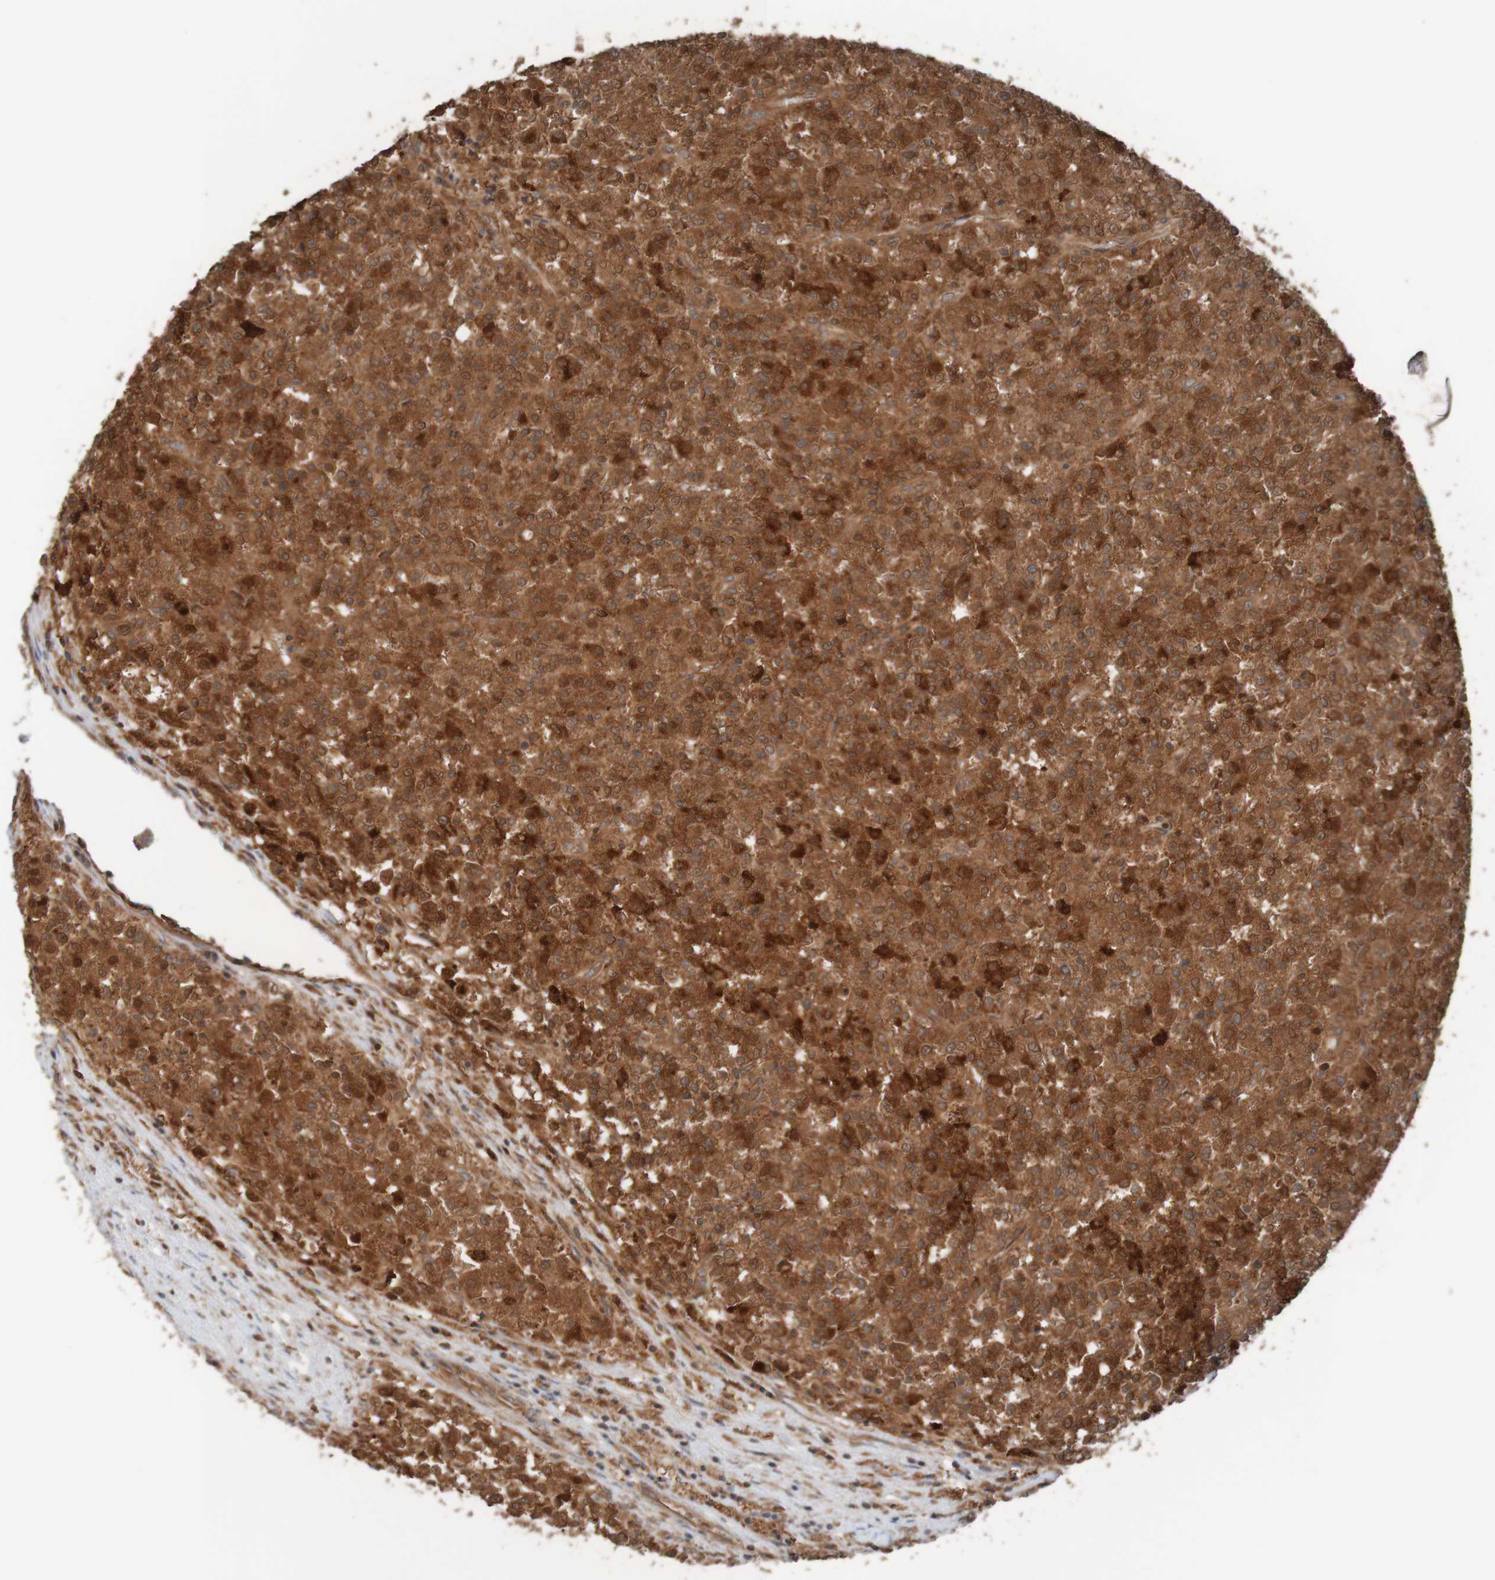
{"staining": {"intensity": "moderate", "quantity": ">75%", "location": "cytoplasmic/membranous"}, "tissue": "testis cancer", "cell_type": "Tumor cells", "image_type": "cancer", "snomed": [{"axis": "morphology", "description": "Seminoma, NOS"}, {"axis": "topography", "description": "Testis"}], "caption": "Testis seminoma was stained to show a protein in brown. There is medium levels of moderate cytoplasmic/membranous staining in approximately >75% of tumor cells.", "gene": "ARHGEF11", "patient": {"sex": "male", "age": 59}}